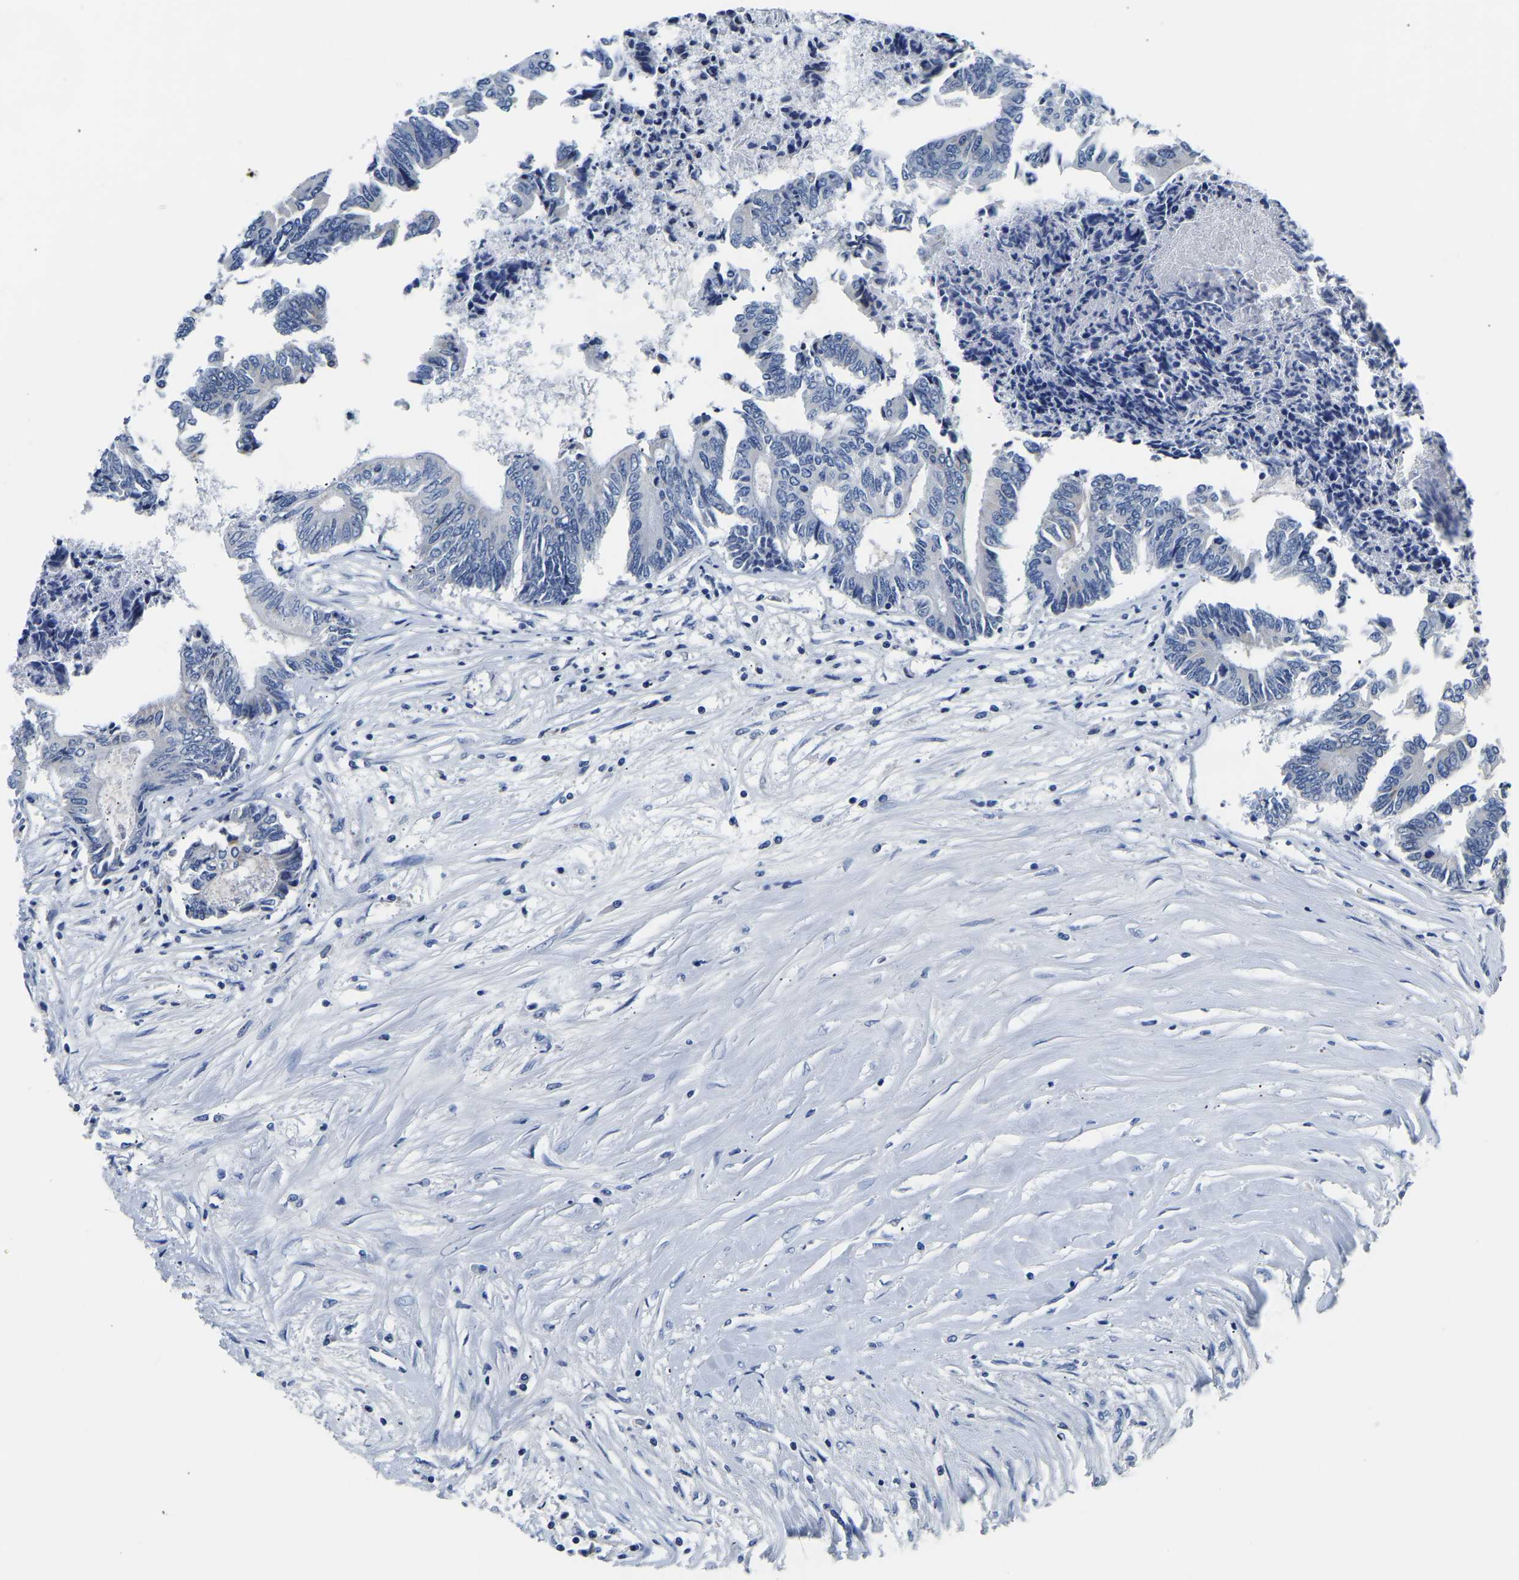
{"staining": {"intensity": "negative", "quantity": "none", "location": "none"}, "tissue": "colorectal cancer", "cell_type": "Tumor cells", "image_type": "cancer", "snomed": [{"axis": "morphology", "description": "Adenocarcinoma, NOS"}, {"axis": "topography", "description": "Rectum"}], "caption": "The photomicrograph exhibits no significant positivity in tumor cells of colorectal adenocarcinoma.", "gene": "PCK2", "patient": {"sex": "male", "age": 63}}